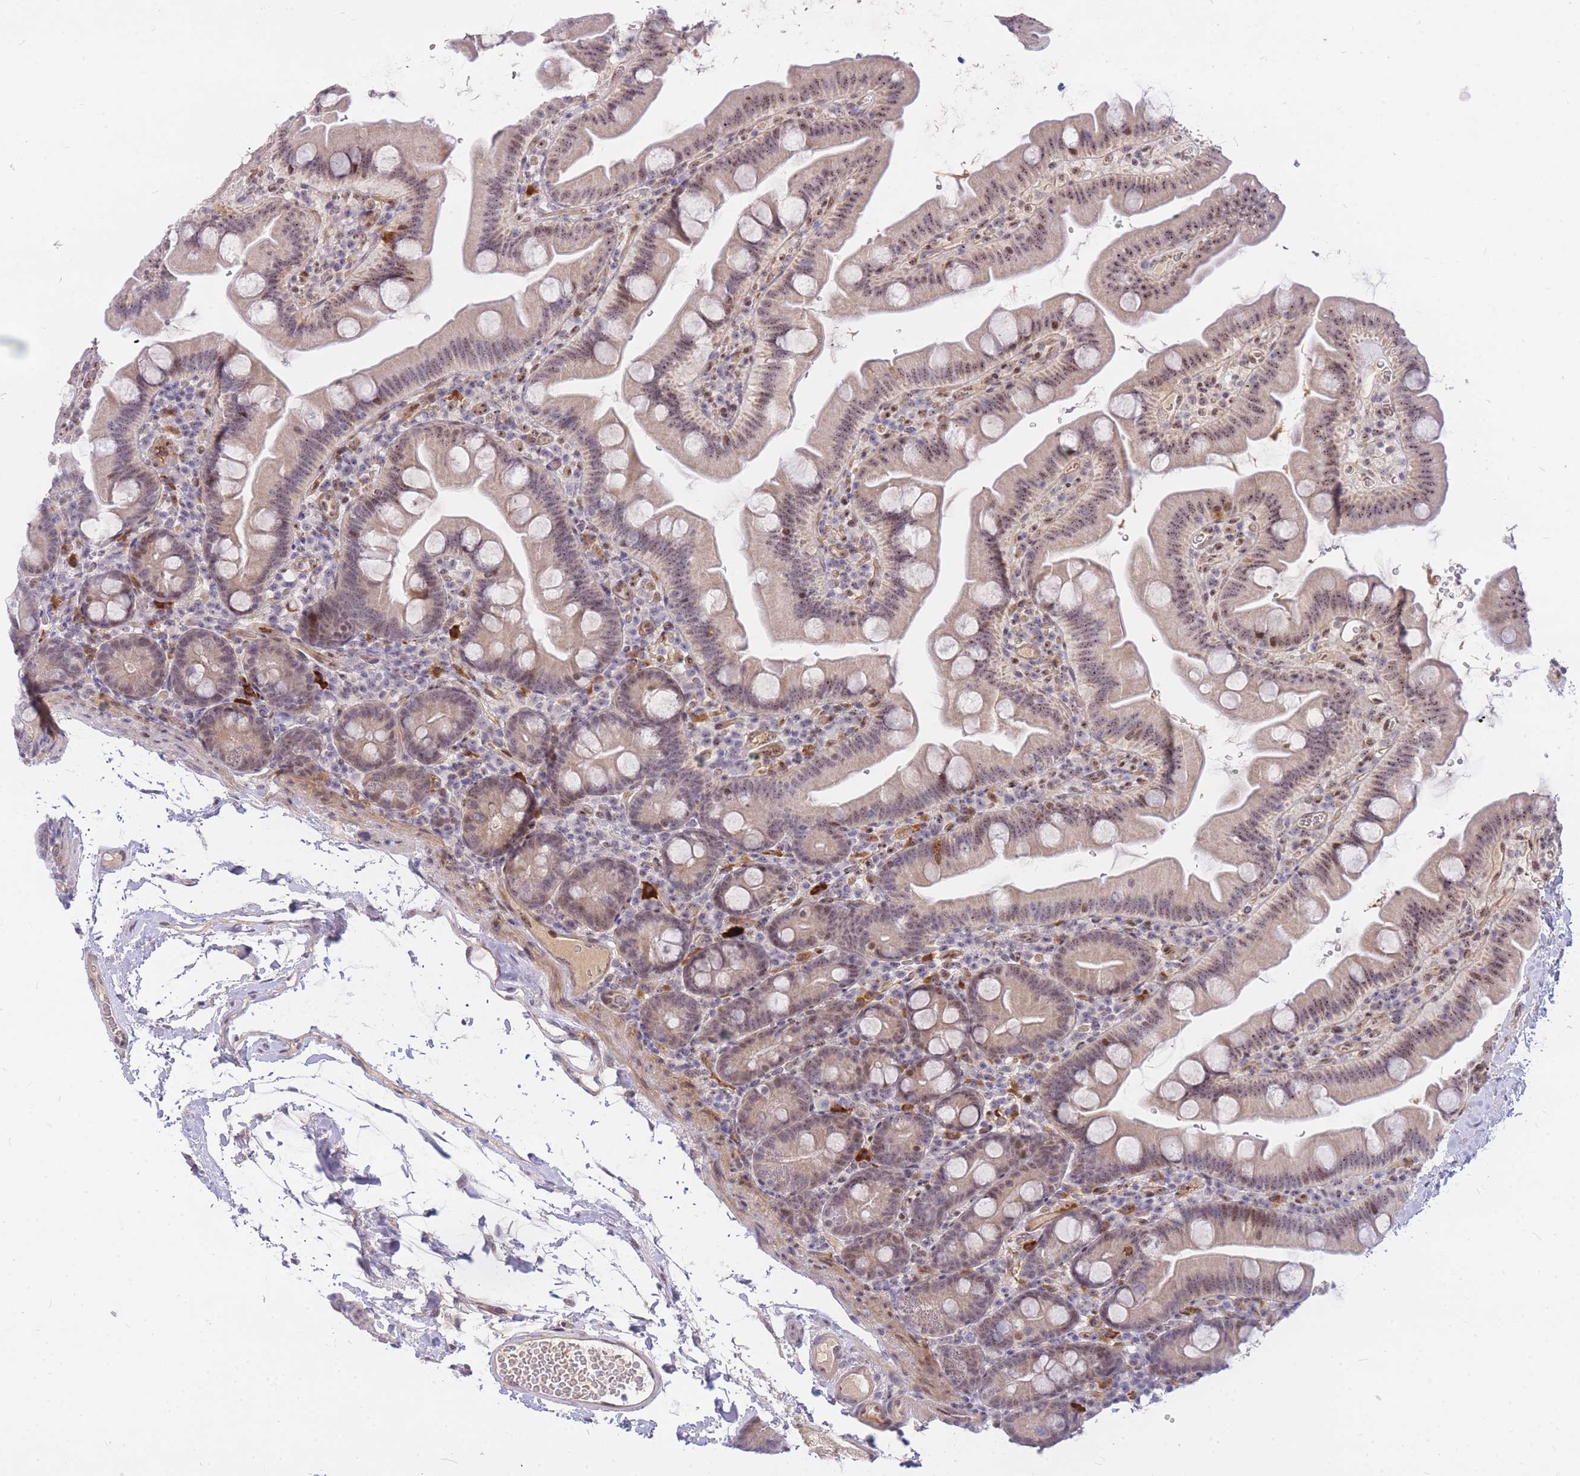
{"staining": {"intensity": "moderate", "quantity": "25%-75%", "location": "nuclear"}, "tissue": "small intestine", "cell_type": "Glandular cells", "image_type": "normal", "snomed": [{"axis": "morphology", "description": "Normal tissue, NOS"}, {"axis": "topography", "description": "Small intestine"}], "caption": "IHC photomicrograph of normal human small intestine stained for a protein (brown), which displays medium levels of moderate nuclear expression in approximately 25%-75% of glandular cells.", "gene": "TLE2", "patient": {"sex": "female", "age": 68}}